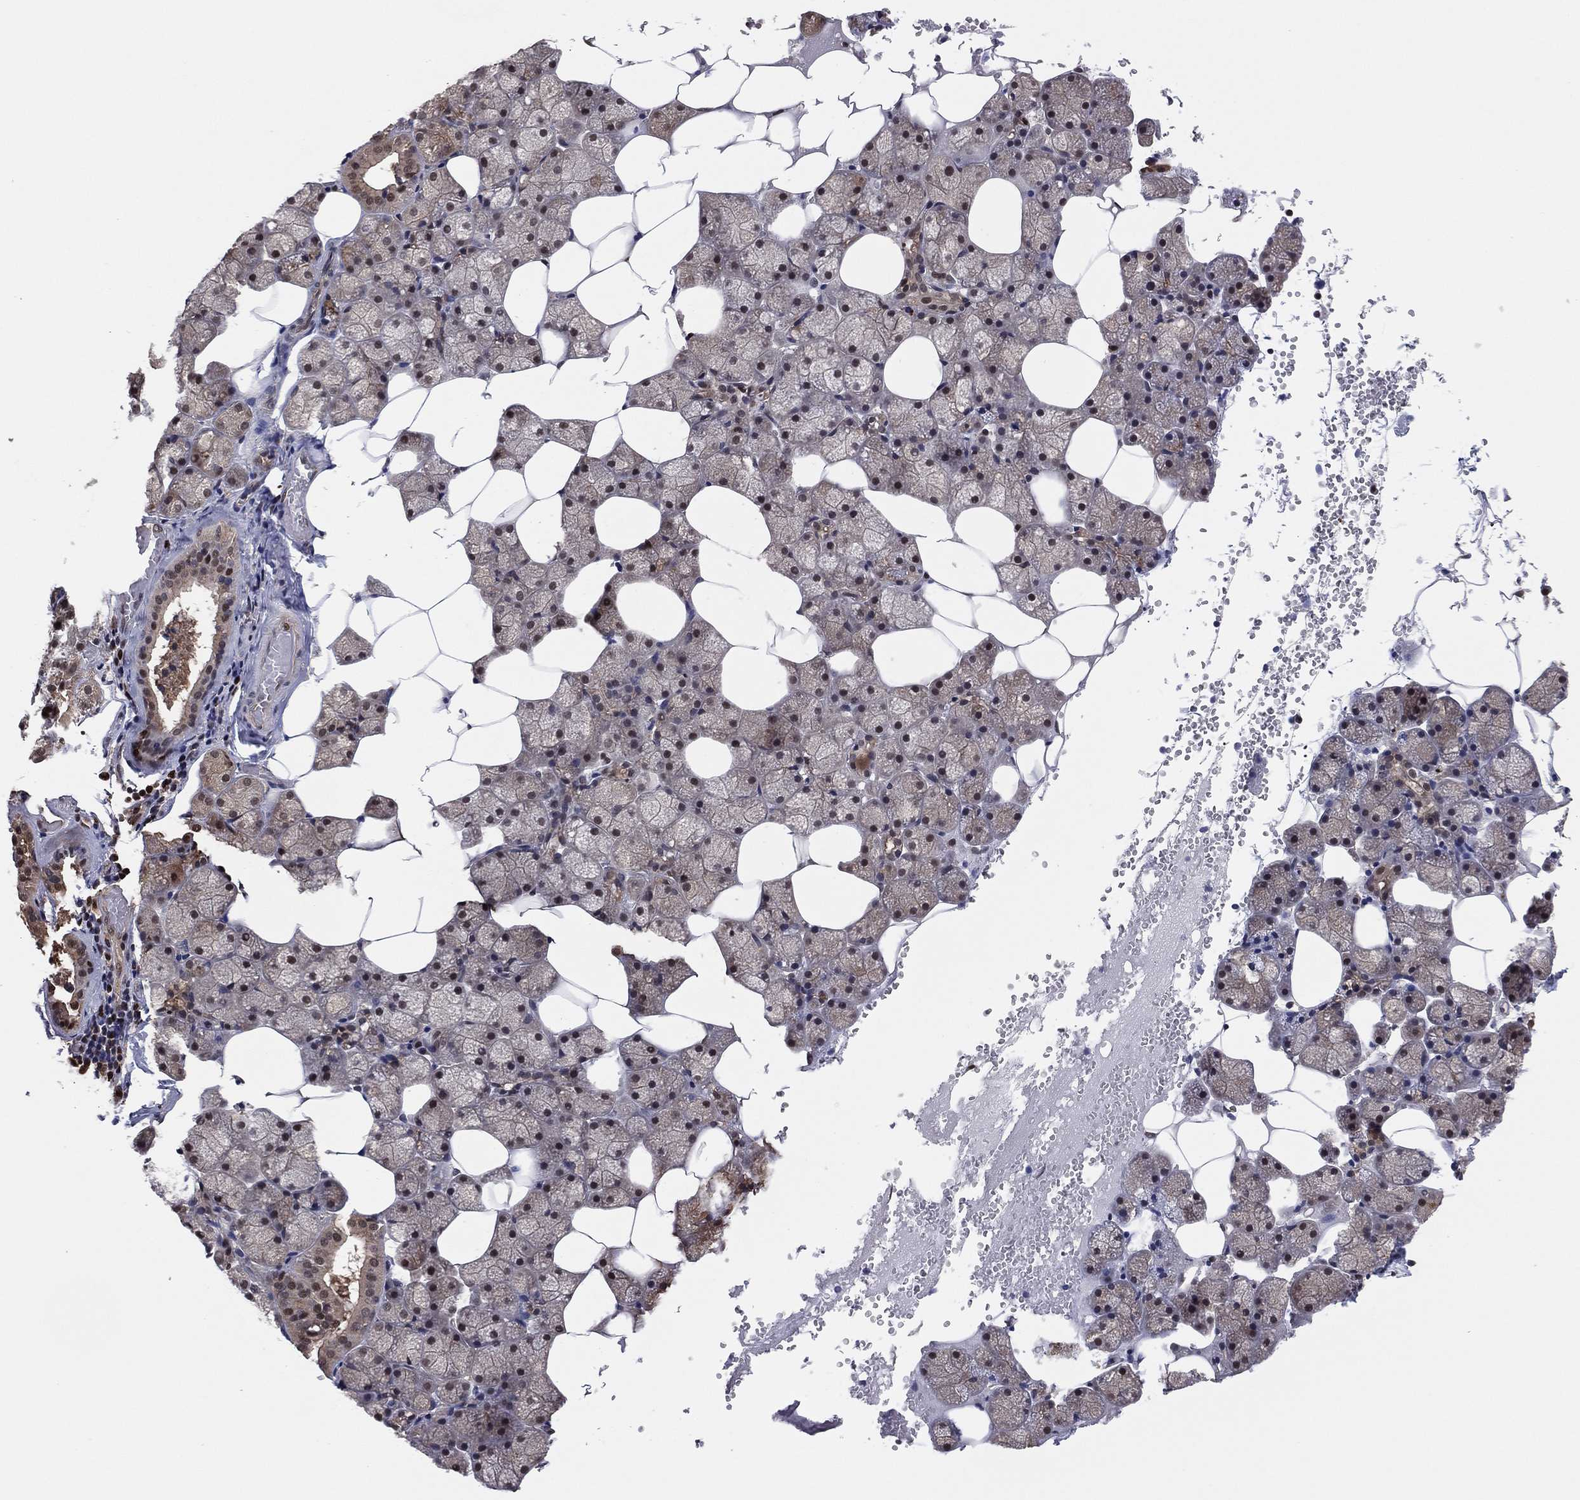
{"staining": {"intensity": "strong", "quantity": "25%-75%", "location": "cytoplasmic/membranous,nuclear"}, "tissue": "salivary gland", "cell_type": "Glandular cells", "image_type": "normal", "snomed": [{"axis": "morphology", "description": "Normal tissue, NOS"}, {"axis": "topography", "description": "Salivary gland"}], "caption": "A brown stain labels strong cytoplasmic/membranous,nuclear expression of a protein in glandular cells of benign salivary gland.", "gene": "PSMA1", "patient": {"sex": "male", "age": 38}}